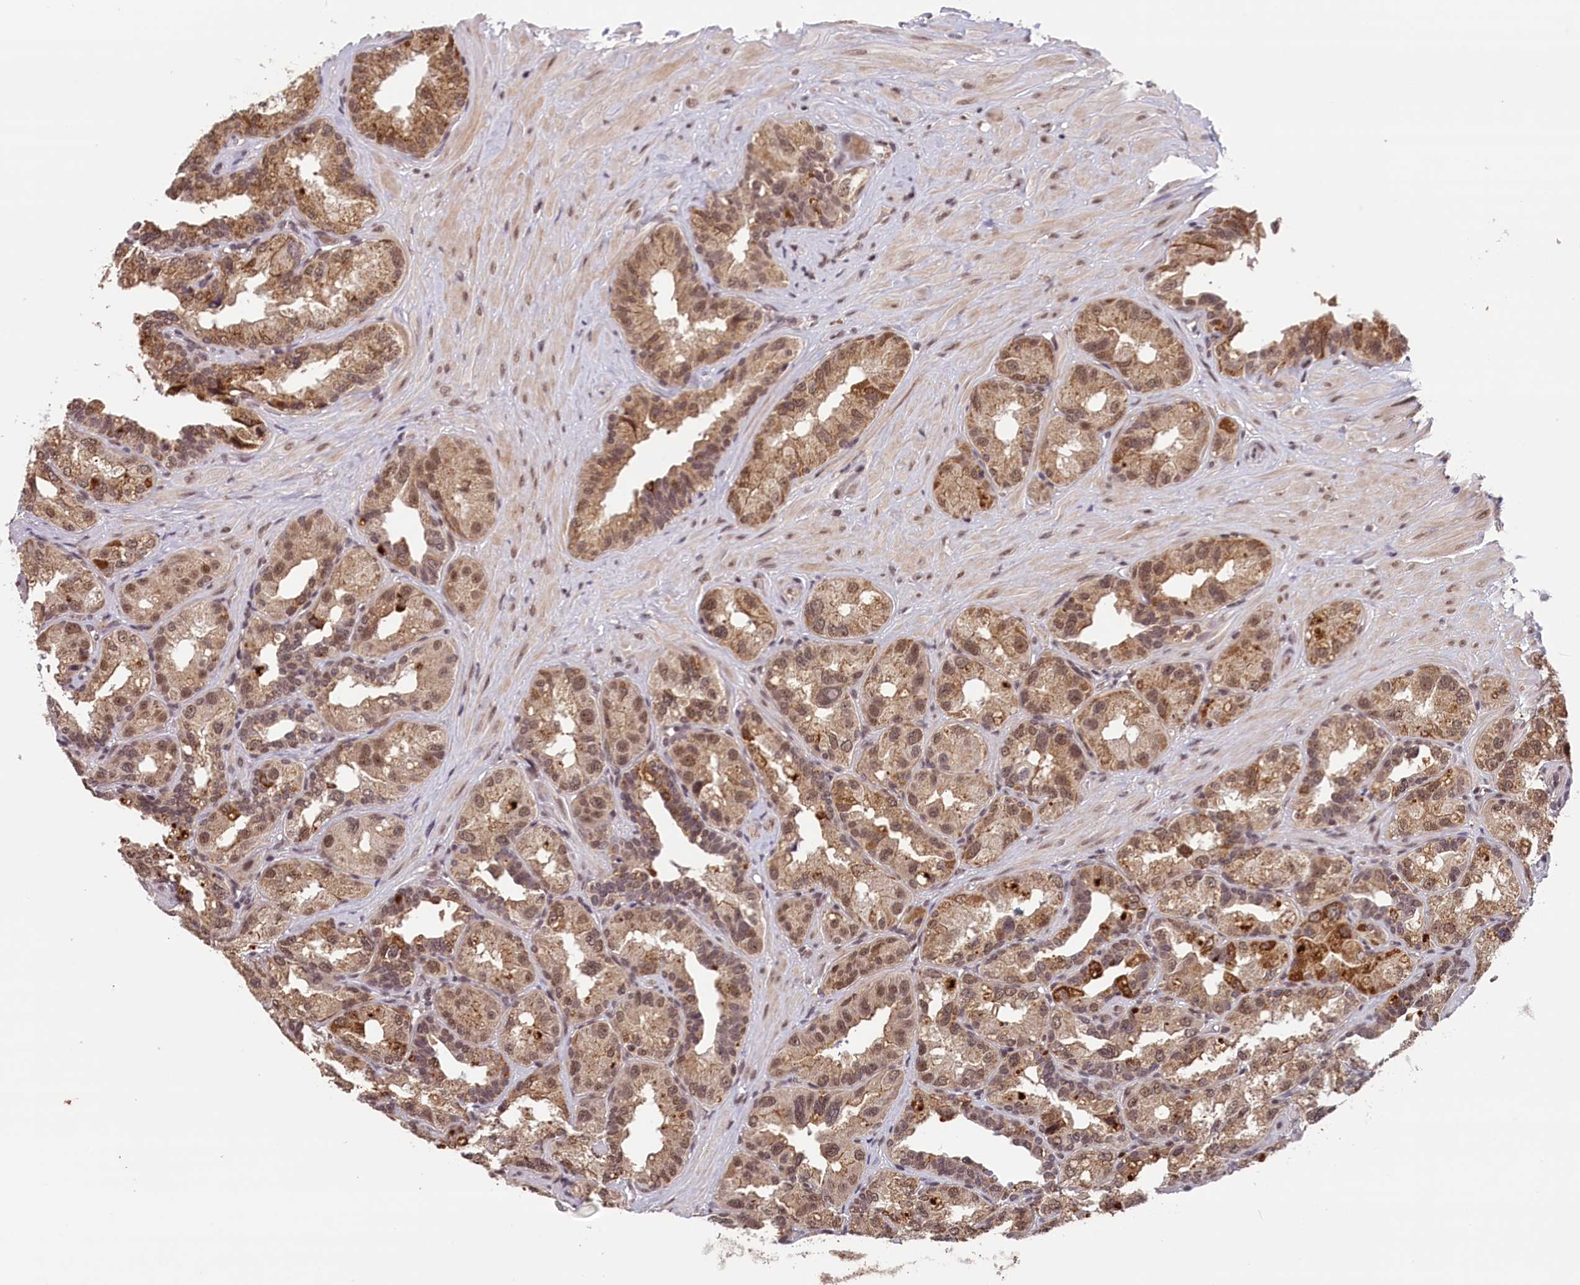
{"staining": {"intensity": "moderate", "quantity": ">75%", "location": "cytoplasmic/membranous,nuclear"}, "tissue": "seminal vesicle", "cell_type": "Glandular cells", "image_type": "normal", "snomed": [{"axis": "morphology", "description": "Normal tissue, NOS"}, {"axis": "topography", "description": "Seminal veicle"}, {"axis": "topography", "description": "Peripheral nerve tissue"}], "caption": "Immunohistochemical staining of unremarkable seminal vesicle demonstrates moderate cytoplasmic/membranous,nuclear protein staining in approximately >75% of glandular cells. The protein of interest is shown in brown color, while the nuclei are stained blue.", "gene": "KCNK6", "patient": {"sex": "male", "age": 67}}